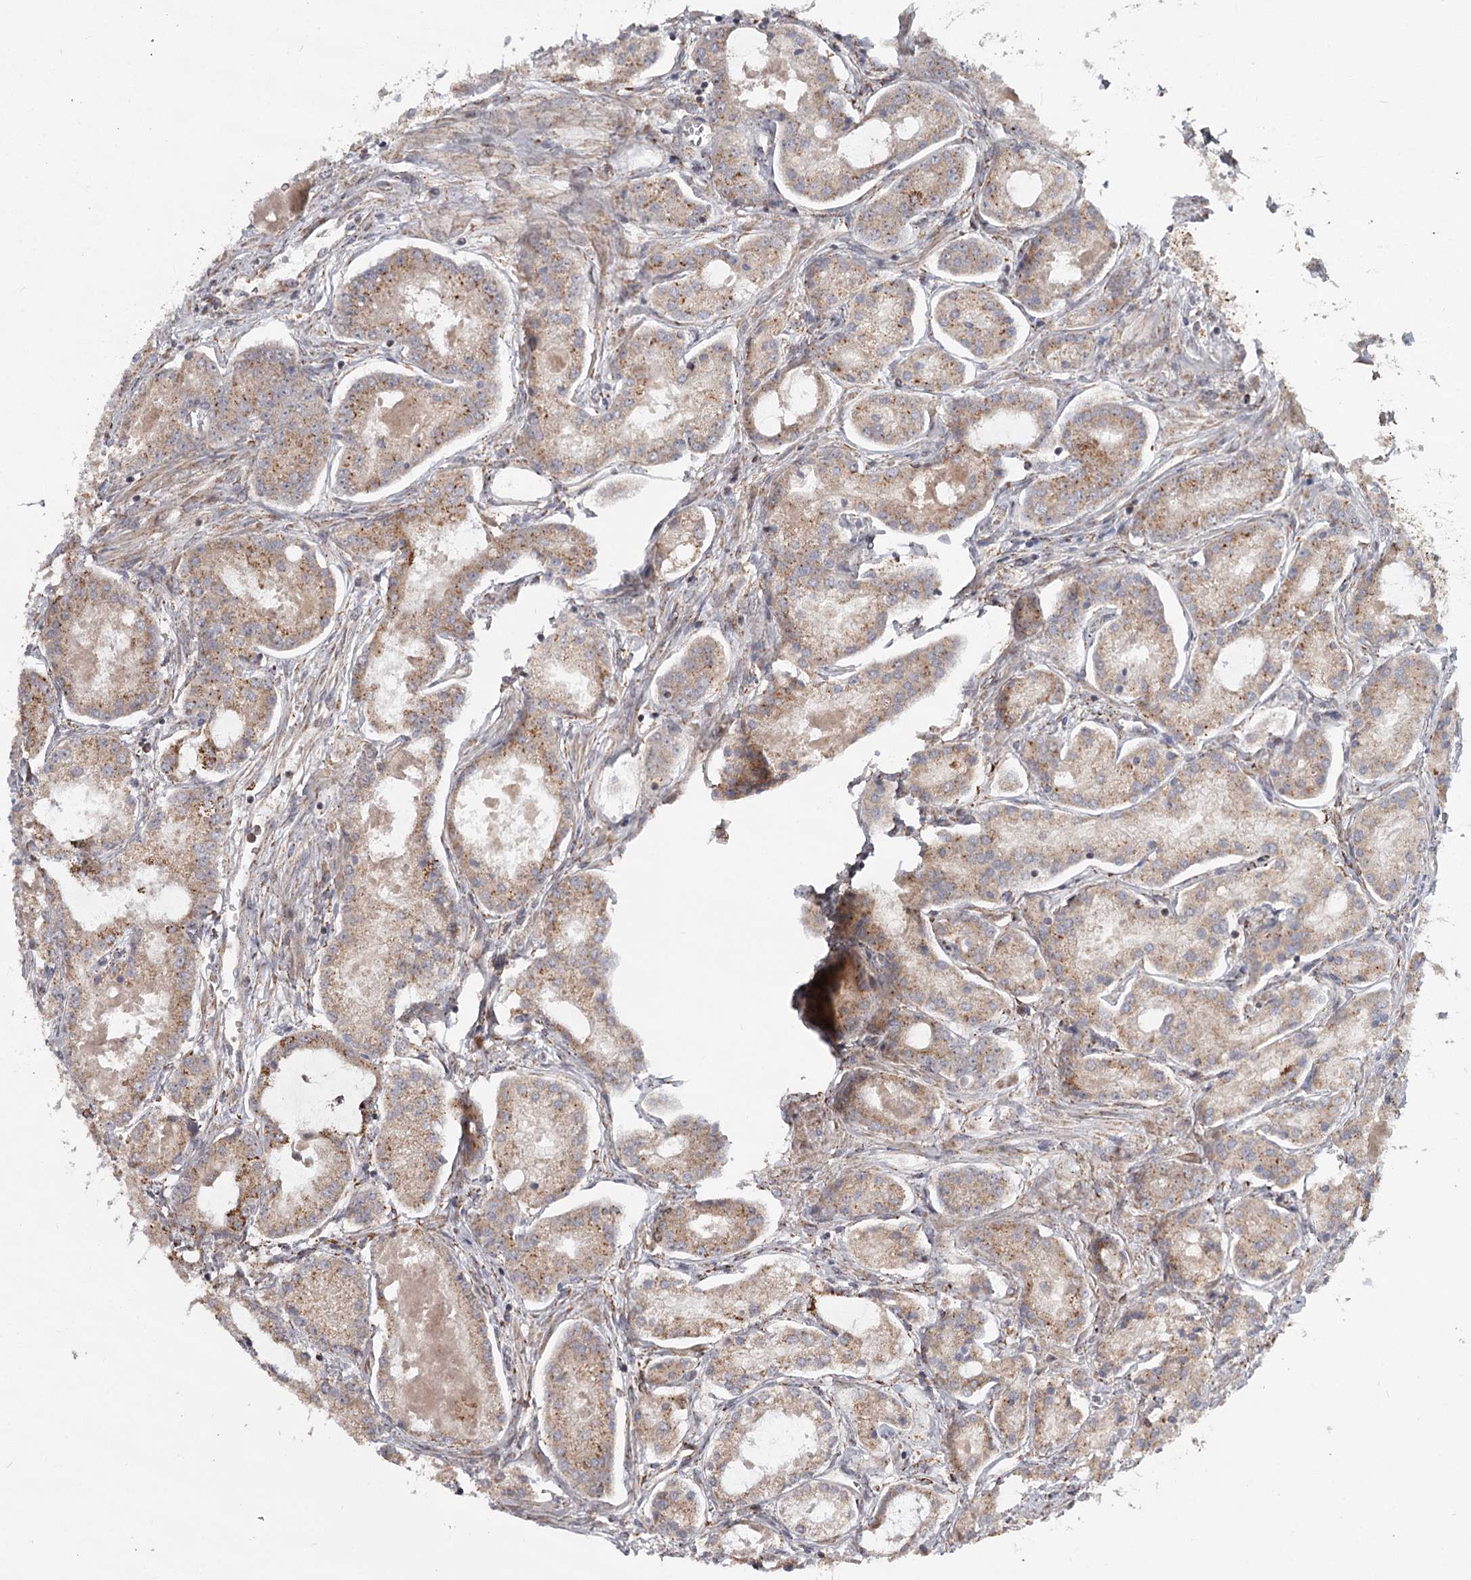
{"staining": {"intensity": "moderate", "quantity": ">75%", "location": "cytoplasmic/membranous"}, "tissue": "prostate cancer", "cell_type": "Tumor cells", "image_type": "cancer", "snomed": [{"axis": "morphology", "description": "Adenocarcinoma, Low grade"}, {"axis": "topography", "description": "Prostate"}], "caption": "Prostate cancer (low-grade adenocarcinoma) was stained to show a protein in brown. There is medium levels of moderate cytoplasmic/membranous staining in about >75% of tumor cells.", "gene": "CDC123", "patient": {"sex": "male", "age": 68}}